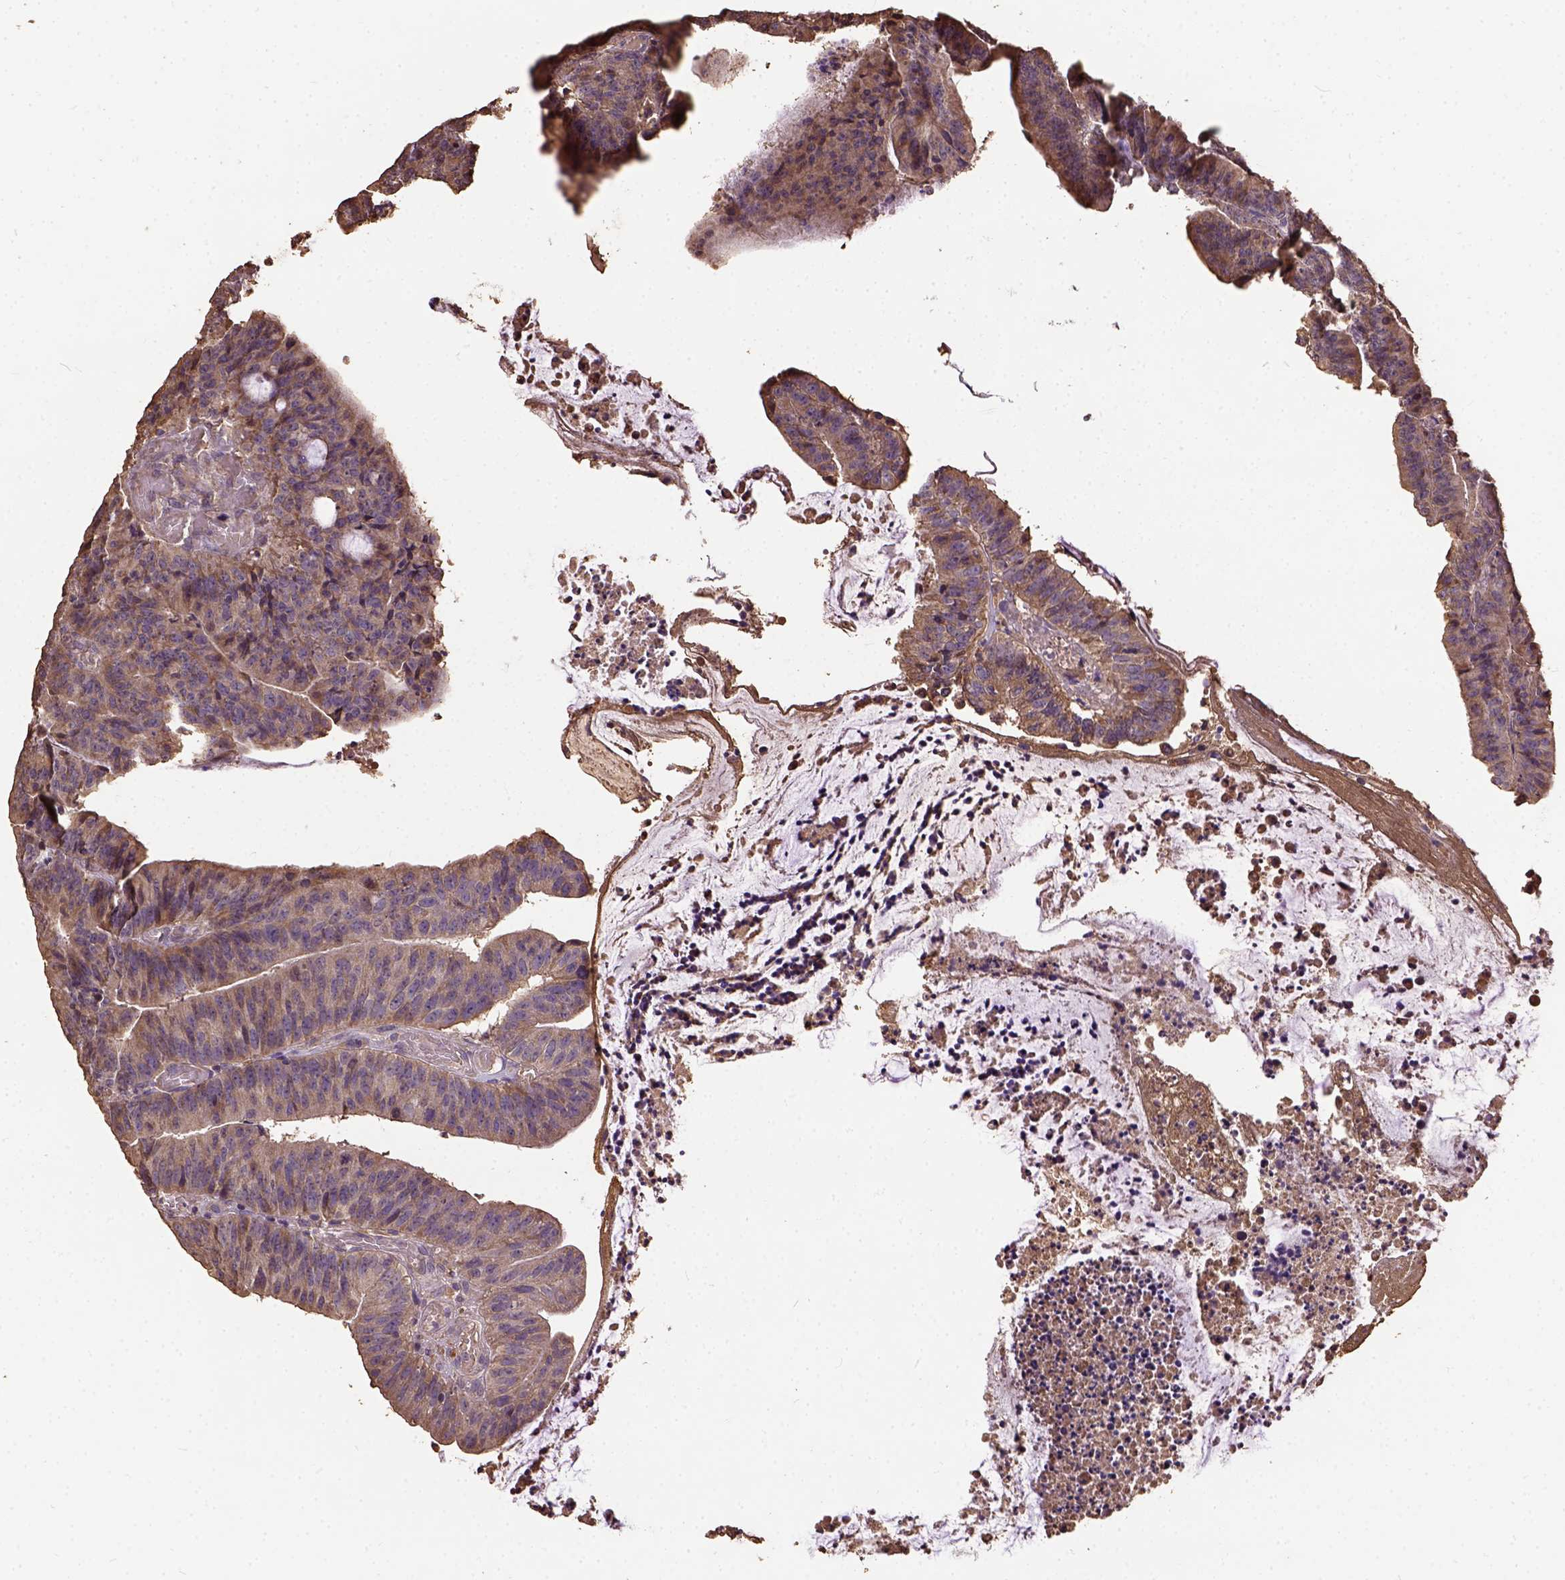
{"staining": {"intensity": "moderate", "quantity": "<25%", "location": "cytoplasmic/membranous"}, "tissue": "colorectal cancer", "cell_type": "Tumor cells", "image_type": "cancer", "snomed": [{"axis": "morphology", "description": "Adenocarcinoma, NOS"}, {"axis": "topography", "description": "Colon"}], "caption": "IHC photomicrograph of human colorectal cancer stained for a protein (brown), which displays low levels of moderate cytoplasmic/membranous positivity in about <25% of tumor cells.", "gene": "ATP1B3", "patient": {"sex": "female", "age": 78}}